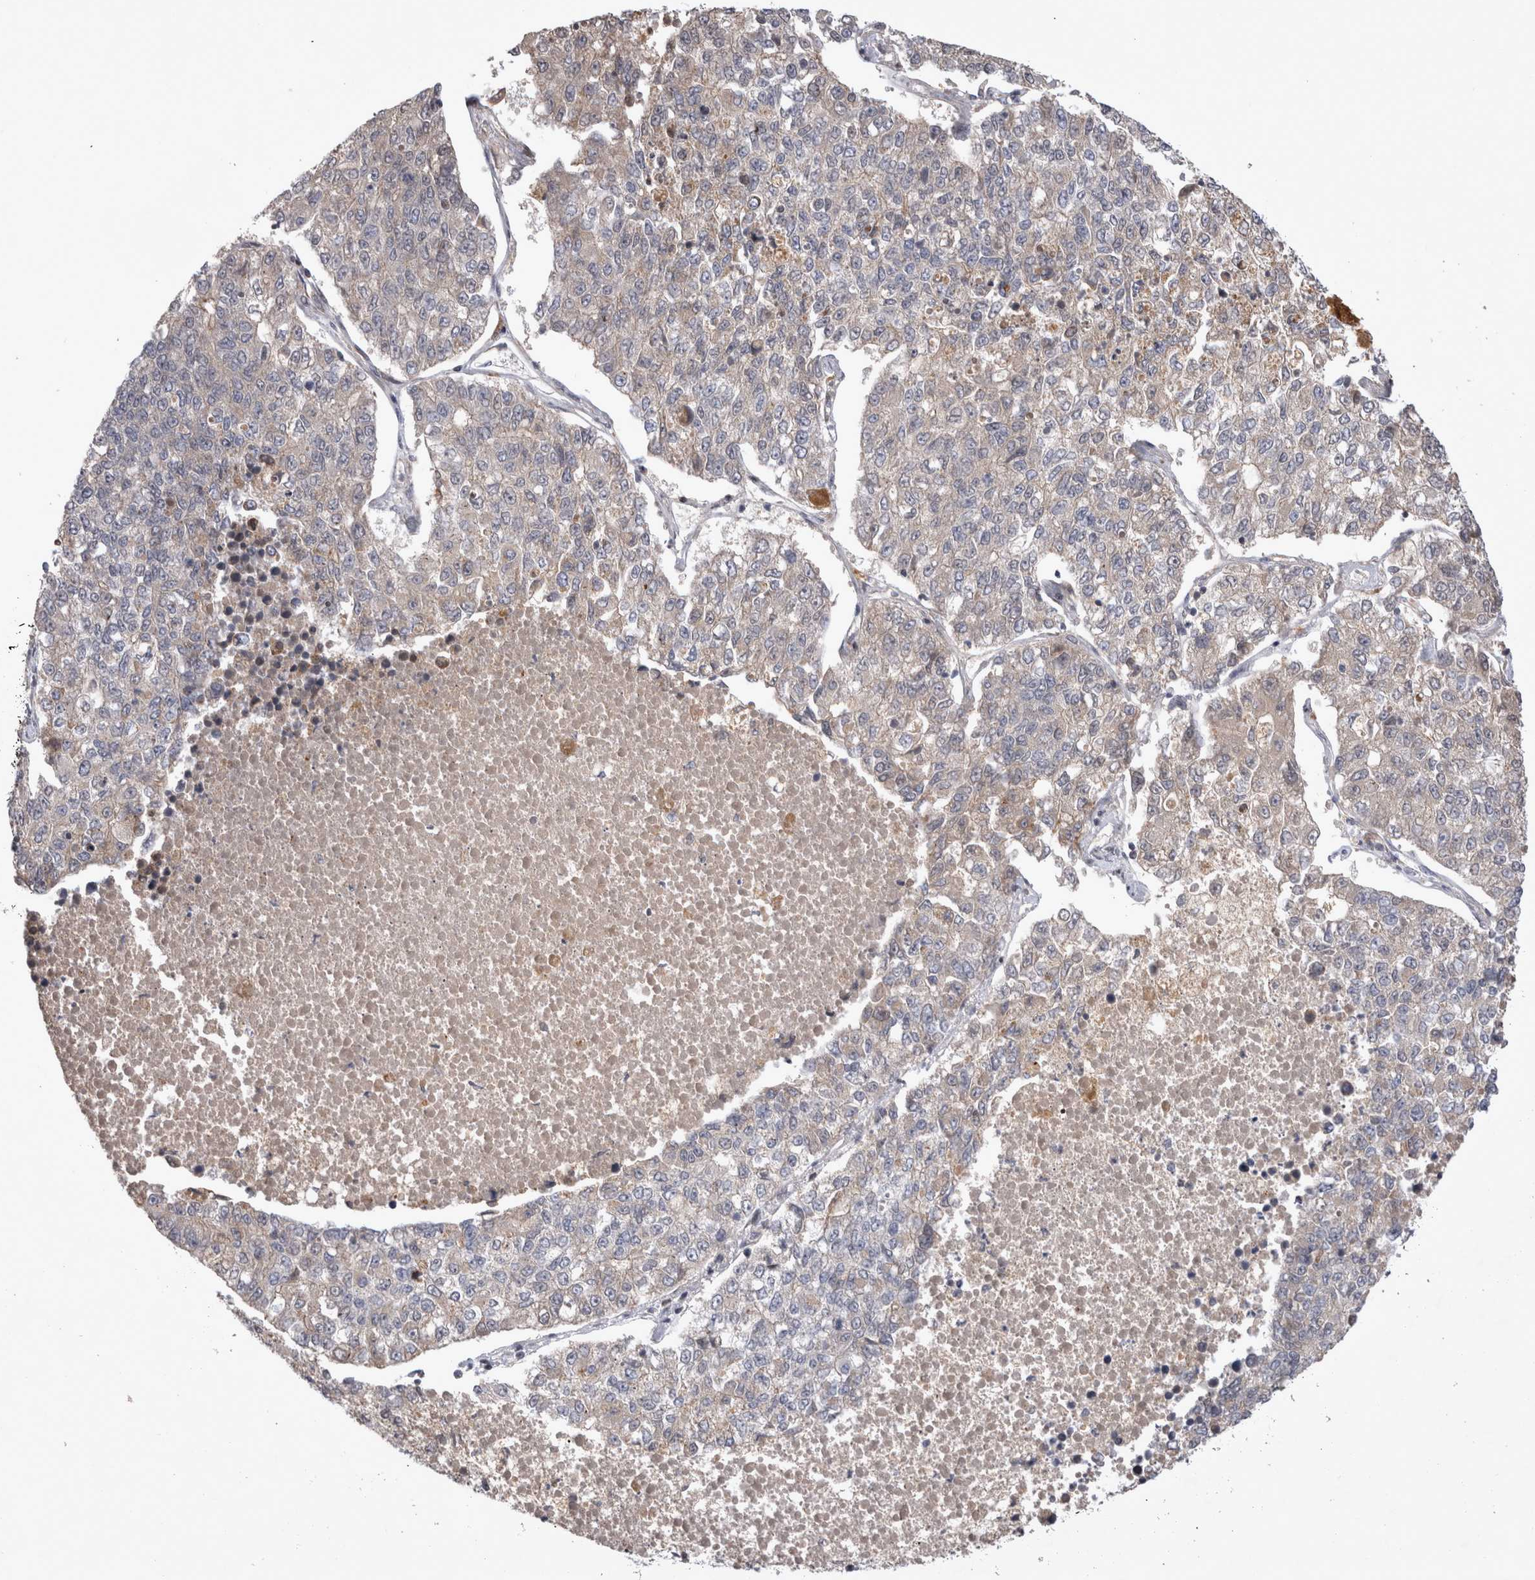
{"staining": {"intensity": "weak", "quantity": "<25%", "location": "cytoplasmic/membranous"}, "tissue": "lung cancer", "cell_type": "Tumor cells", "image_type": "cancer", "snomed": [{"axis": "morphology", "description": "Adenocarcinoma, NOS"}, {"axis": "topography", "description": "Lung"}], "caption": "DAB immunohistochemical staining of human lung cancer (adenocarcinoma) reveals no significant expression in tumor cells.", "gene": "PLEKHM1", "patient": {"sex": "male", "age": 49}}